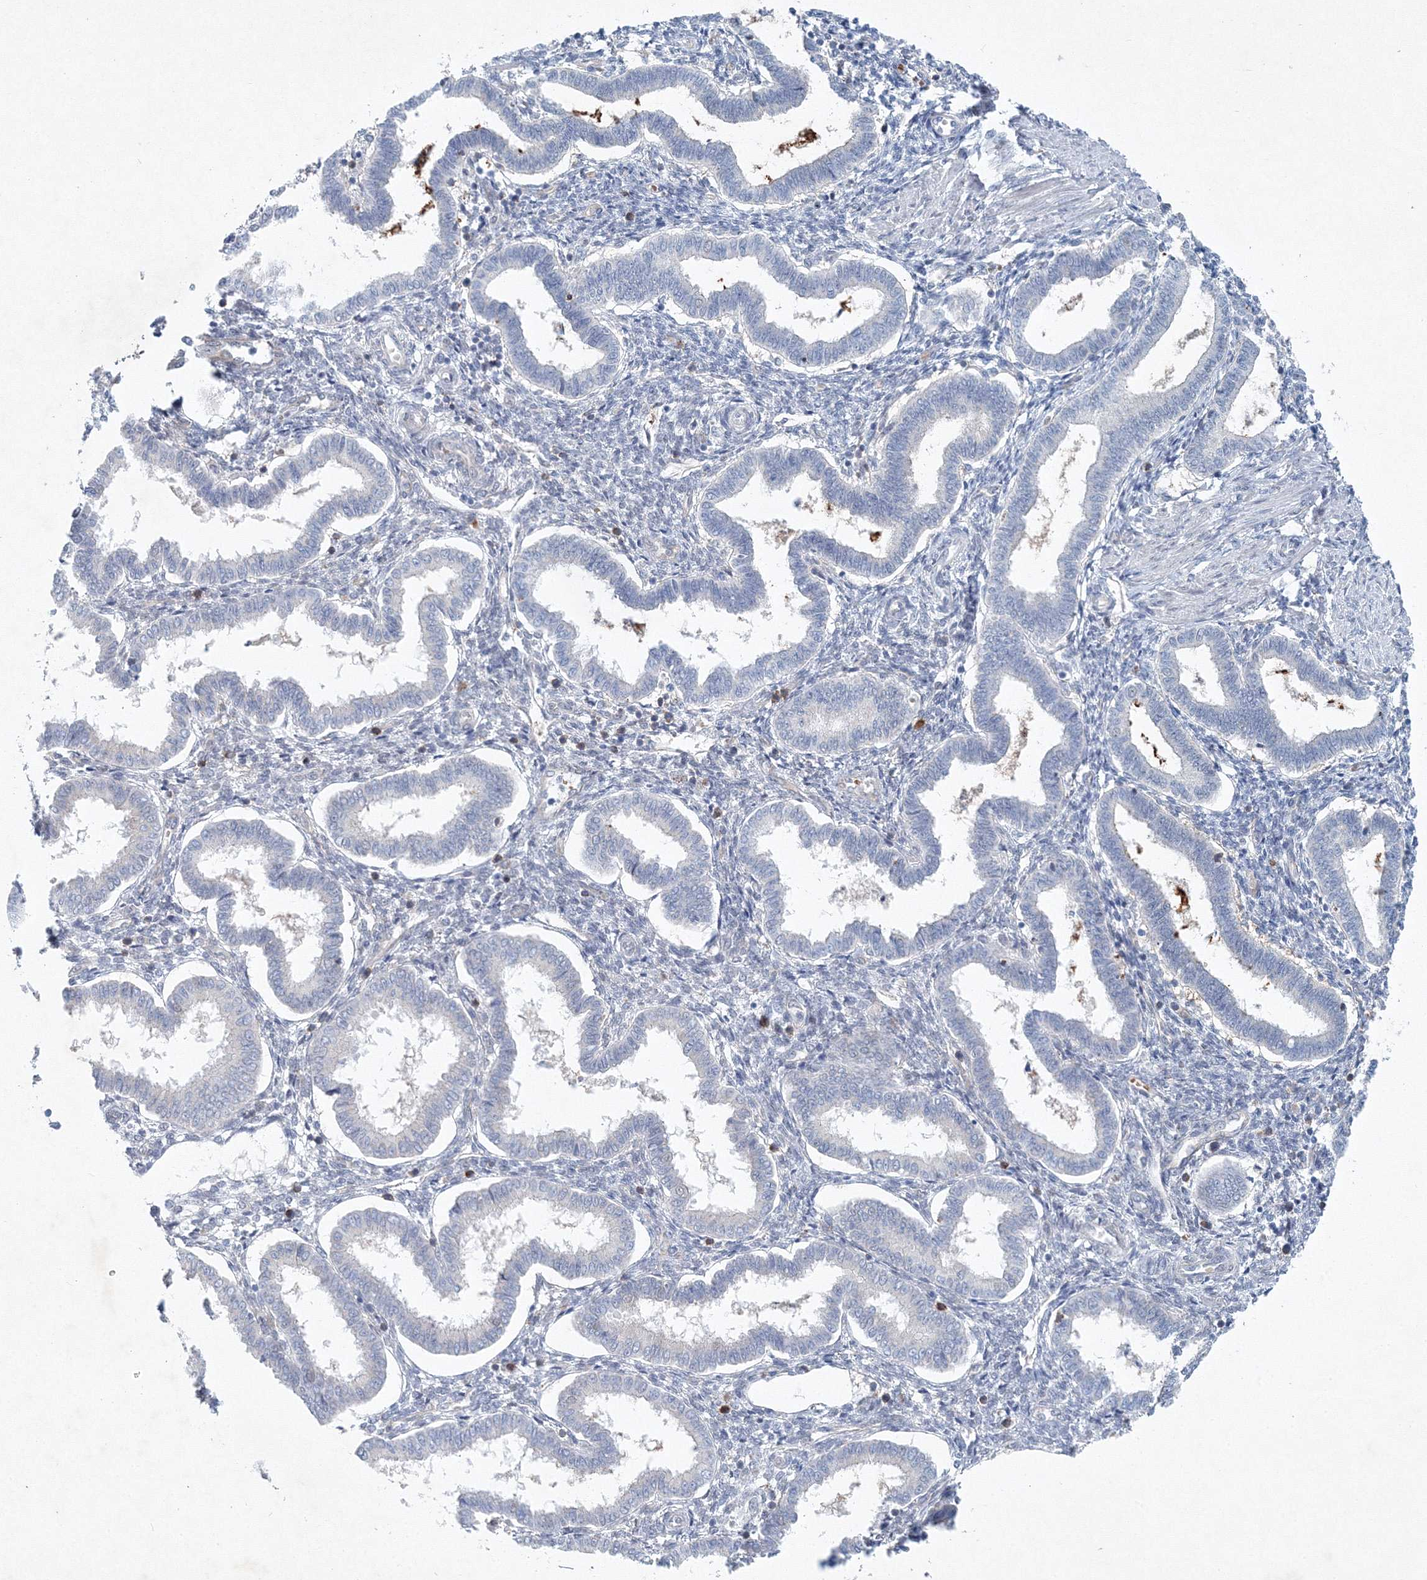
{"staining": {"intensity": "negative", "quantity": "none", "location": "none"}, "tissue": "endometrium", "cell_type": "Cells in endometrial stroma", "image_type": "normal", "snomed": [{"axis": "morphology", "description": "Normal tissue, NOS"}, {"axis": "topography", "description": "Endometrium"}], "caption": "Immunohistochemistry of normal endometrium exhibits no staining in cells in endometrial stroma.", "gene": "SH3BP5", "patient": {"sex": "female", "age": 24}}